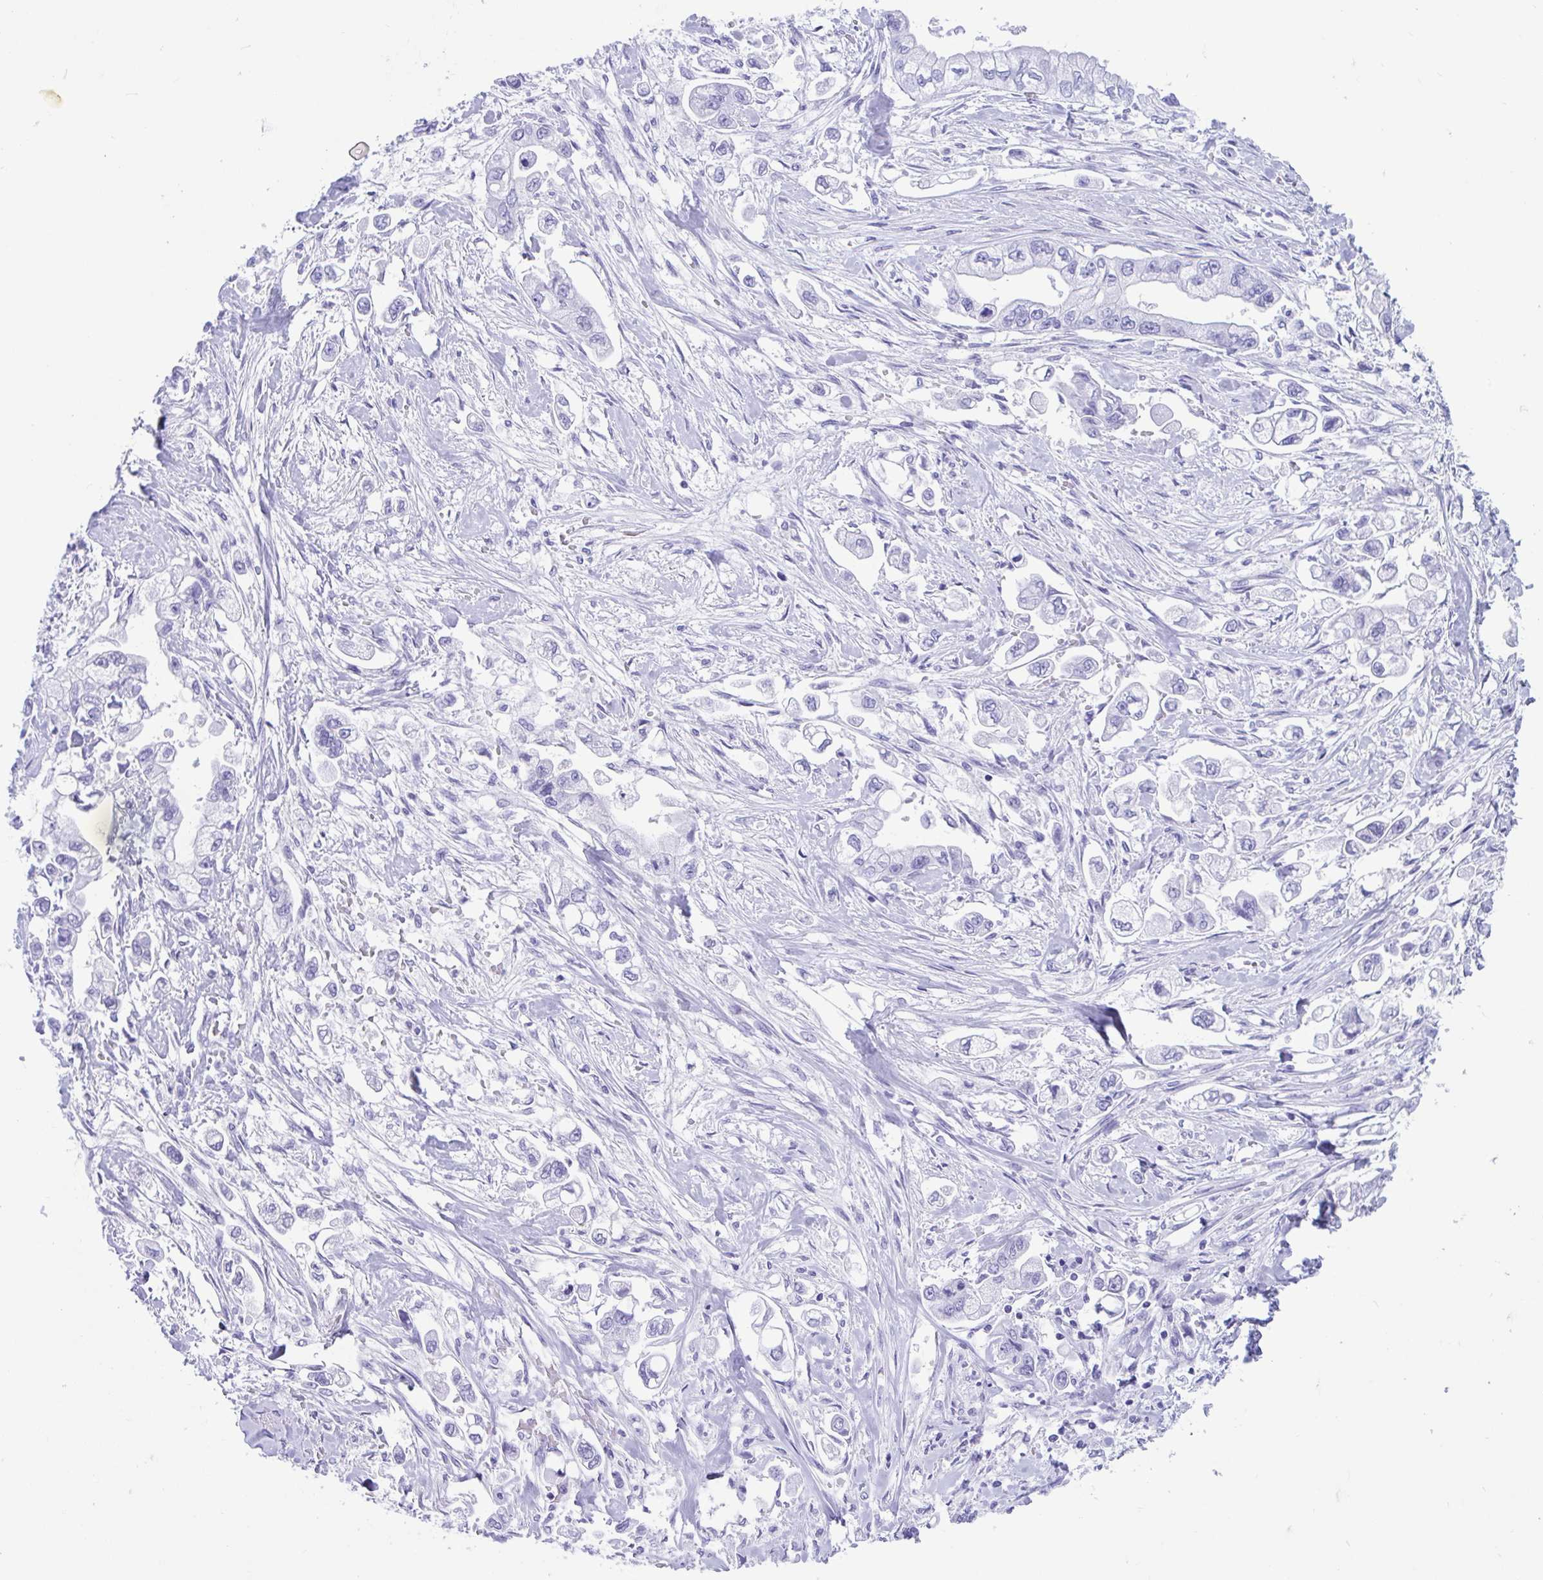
{"staining": {"intensity": "negative", "quantity": "none", "location": "none"}, "tissue": "stomach cancer", "cell_type": "Tumor cells", "image_type": "cancer", "snomed": [{"axis": "morphology", "description": "Adenocarcinoma, NOS"}, {"axis": "topography", "description": "Stomach"}], "caption": "IHC image of human stomach cancer (adenocarcinoma) stained for a protein (brown), which shows no staining in tumor cells. The staining is performed using DAB (3,3'-diaminobenzidine) brown chromogen with nuclei counter-stained in using hematoxylin.", "gene": "TMEM35A", "patient": {"sex": "male", "age": 62}}